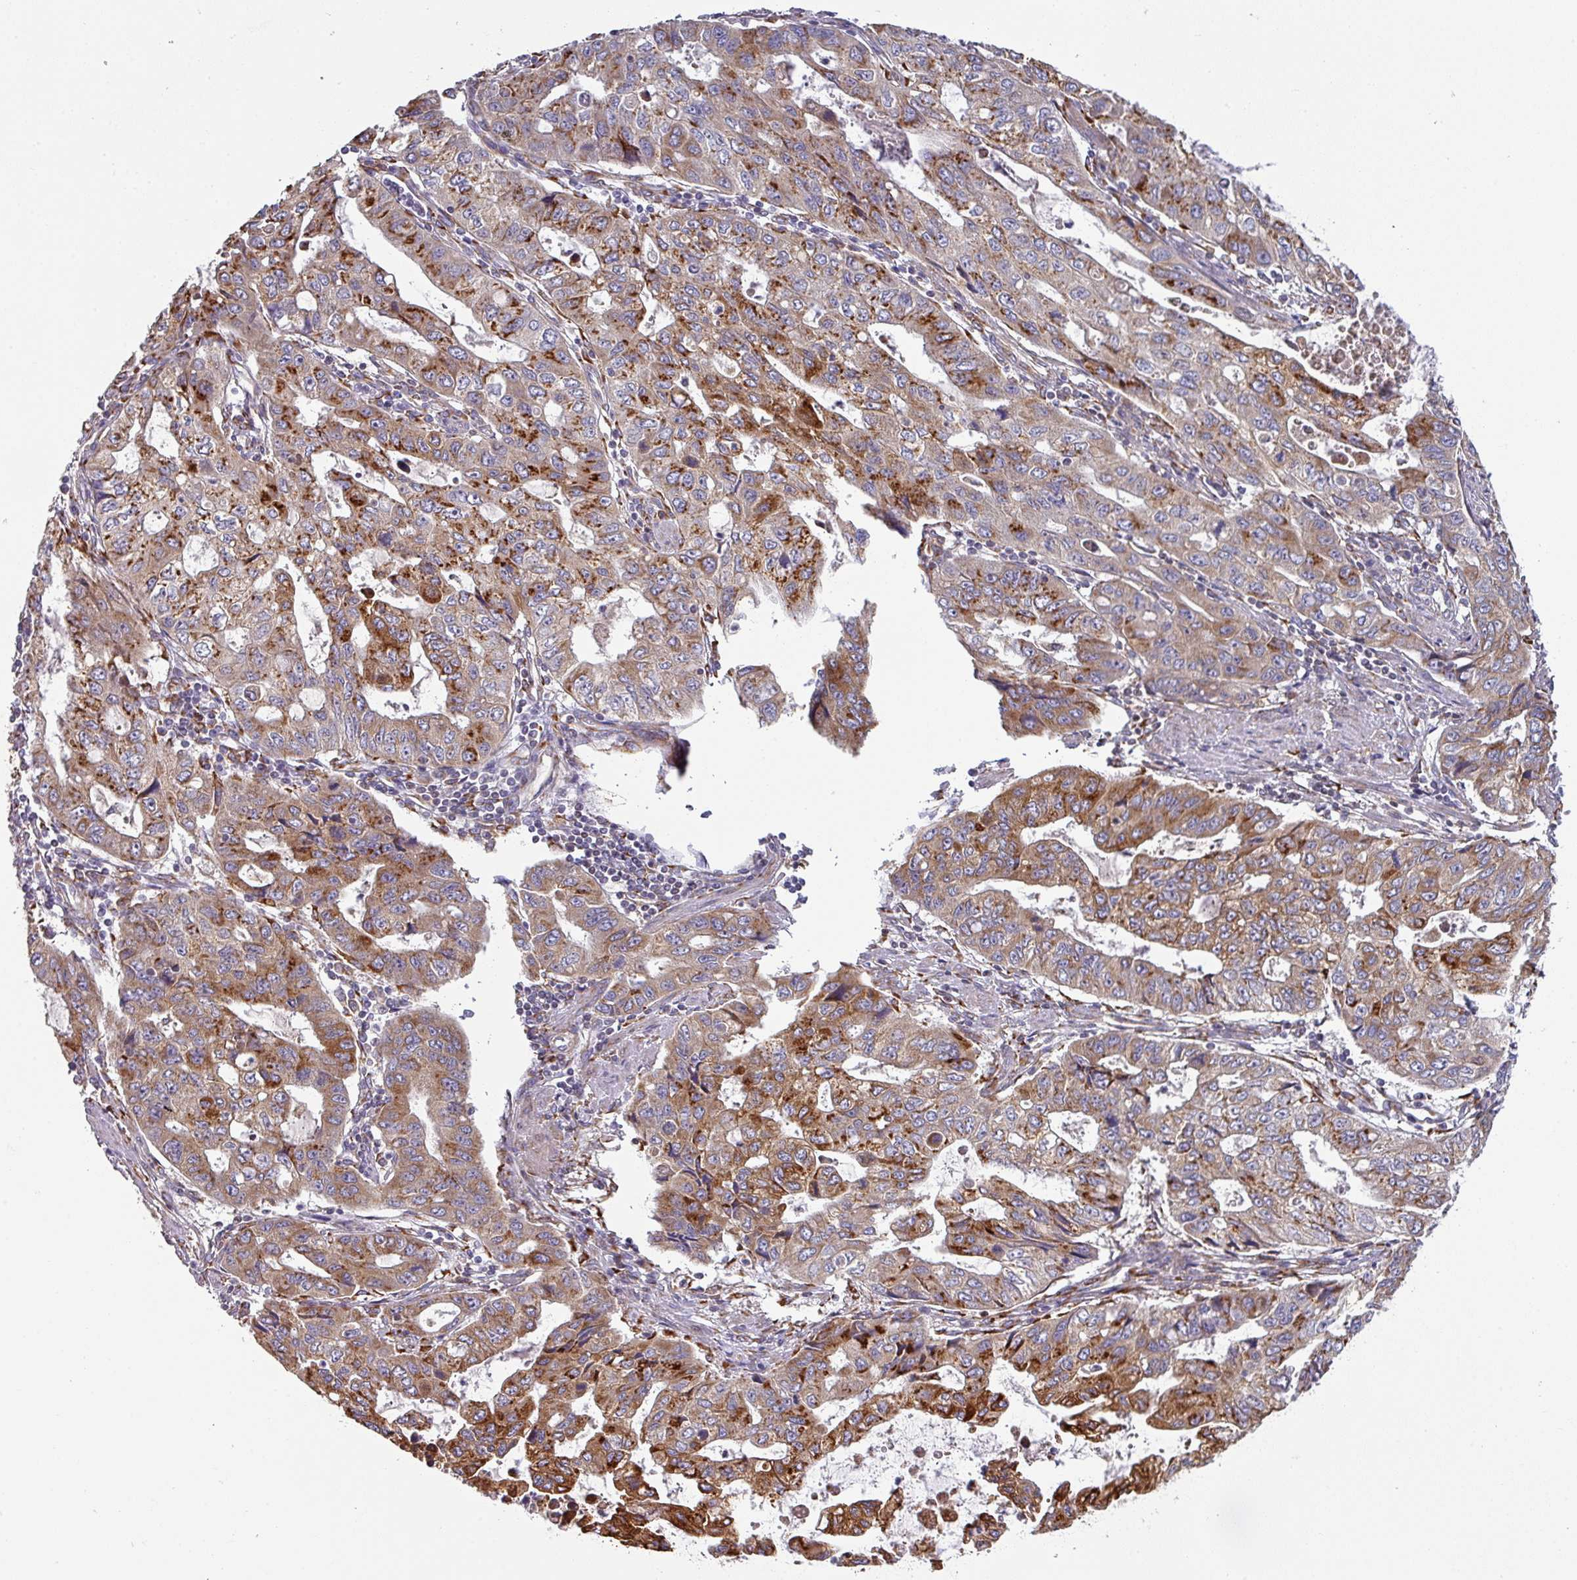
{"staining": {"intensity": "moderate", "quantity": ">75%", "location": "cytoplasmic/membranous"}, "tissue": "stomach cancer", "cell_type": "Tumor cells", "image_type": "cancer", "snomed": [{"axis": "morphology", "description": "Adenocarcinoma, NOS"}, {"axis": "topography", "description": "Stomach, upper"}], "caption": "Immunohistochemistry (IHC) photomicrograph of neoplastic tissue: human stomach cancer stained using immunohistochemistry reveals medium levels of moderate protein expression localized specifically in the cytoplasmic/membranous of tumor cells, appearing as a cytoplasmic/membranous brown color.", "gene": "ZNF268", "patient": {"sex": "female", "age": 52}}